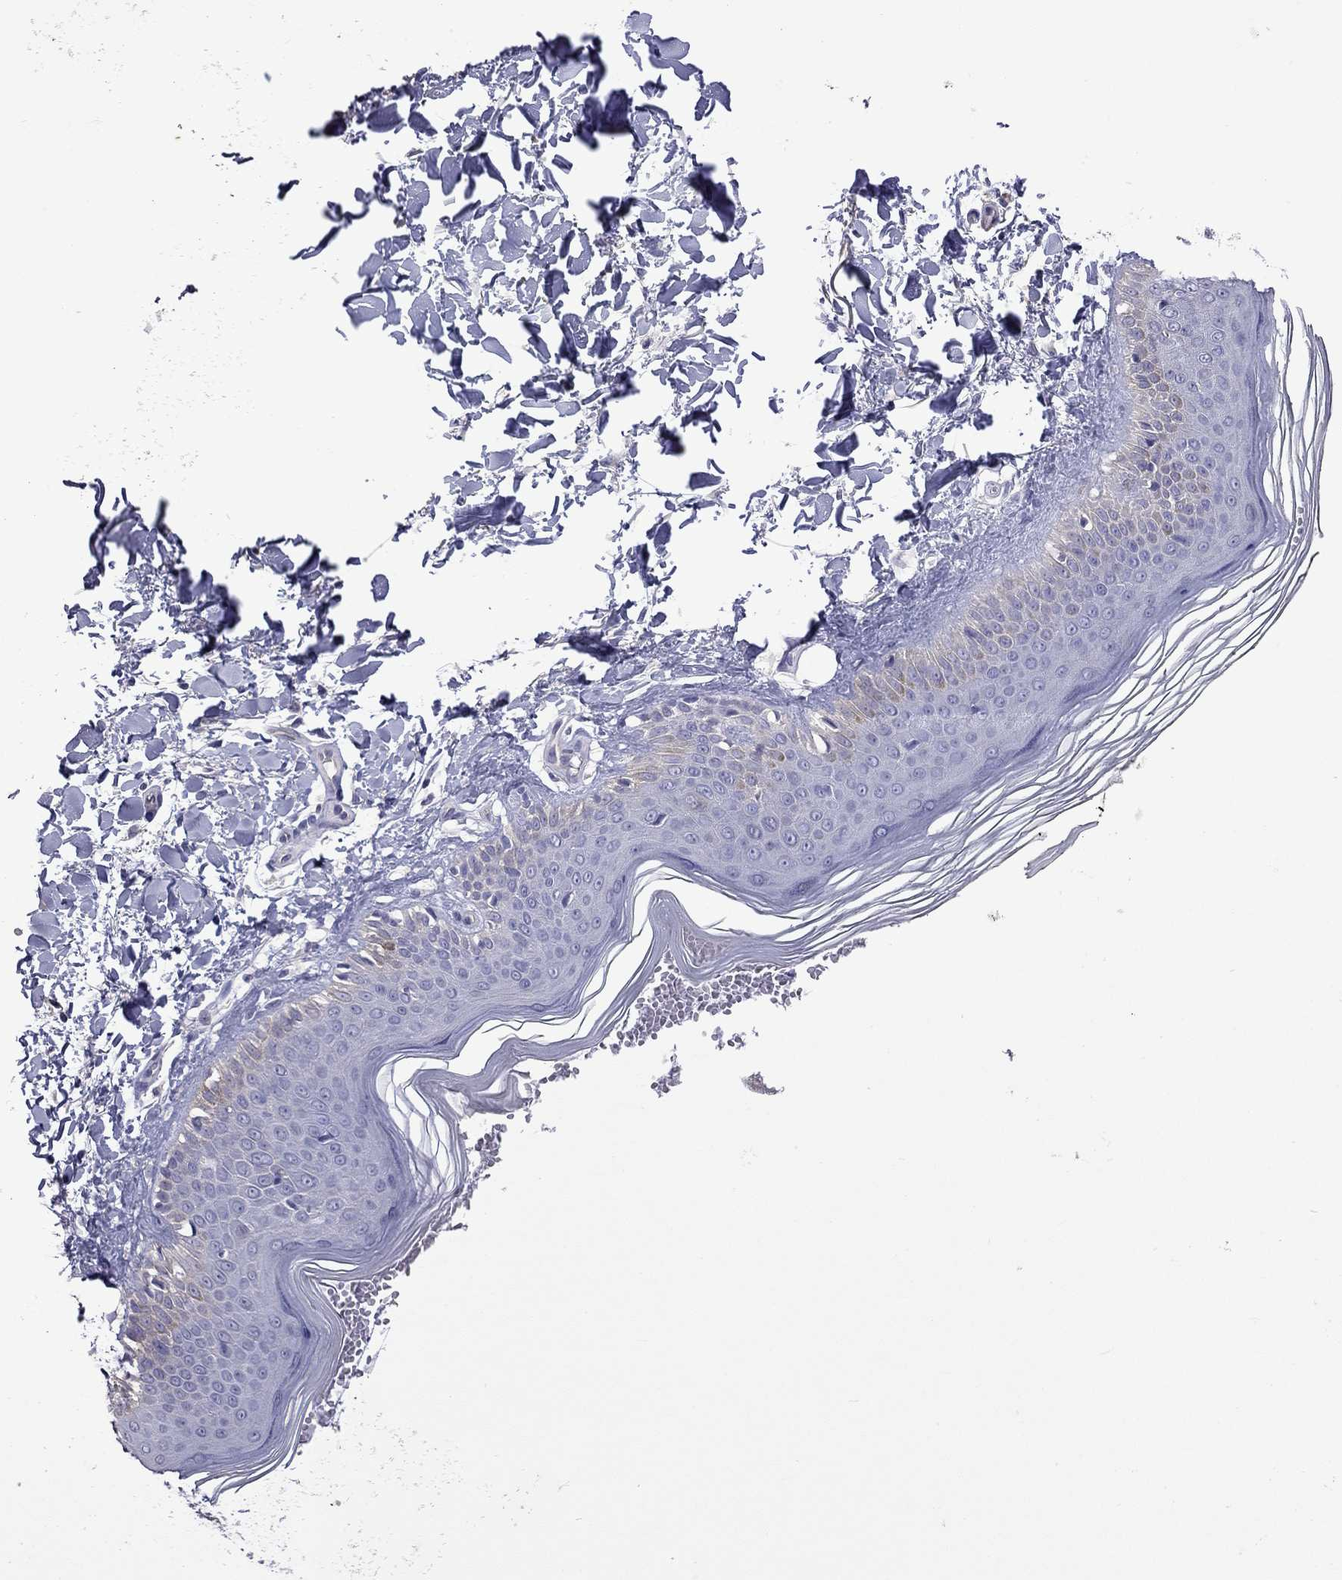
{"staining": {"intensity": "negative", "quantity": "none", "location": "none"}, "tissue": "melanoma", "cell_type": "Tumor cells", "image_type": "cancer", "snomed": [{"axis": "morphology", "description": "Malignant melanoma, NOS"}, {"axis": "topography", "description": "Skin"}], "caption": "Immunohistochemical staining of malignant melanoma shows no significant staining in tumor cells.", "gene": "FEZ1", "patient": {"sex": "female", "age": 73}}